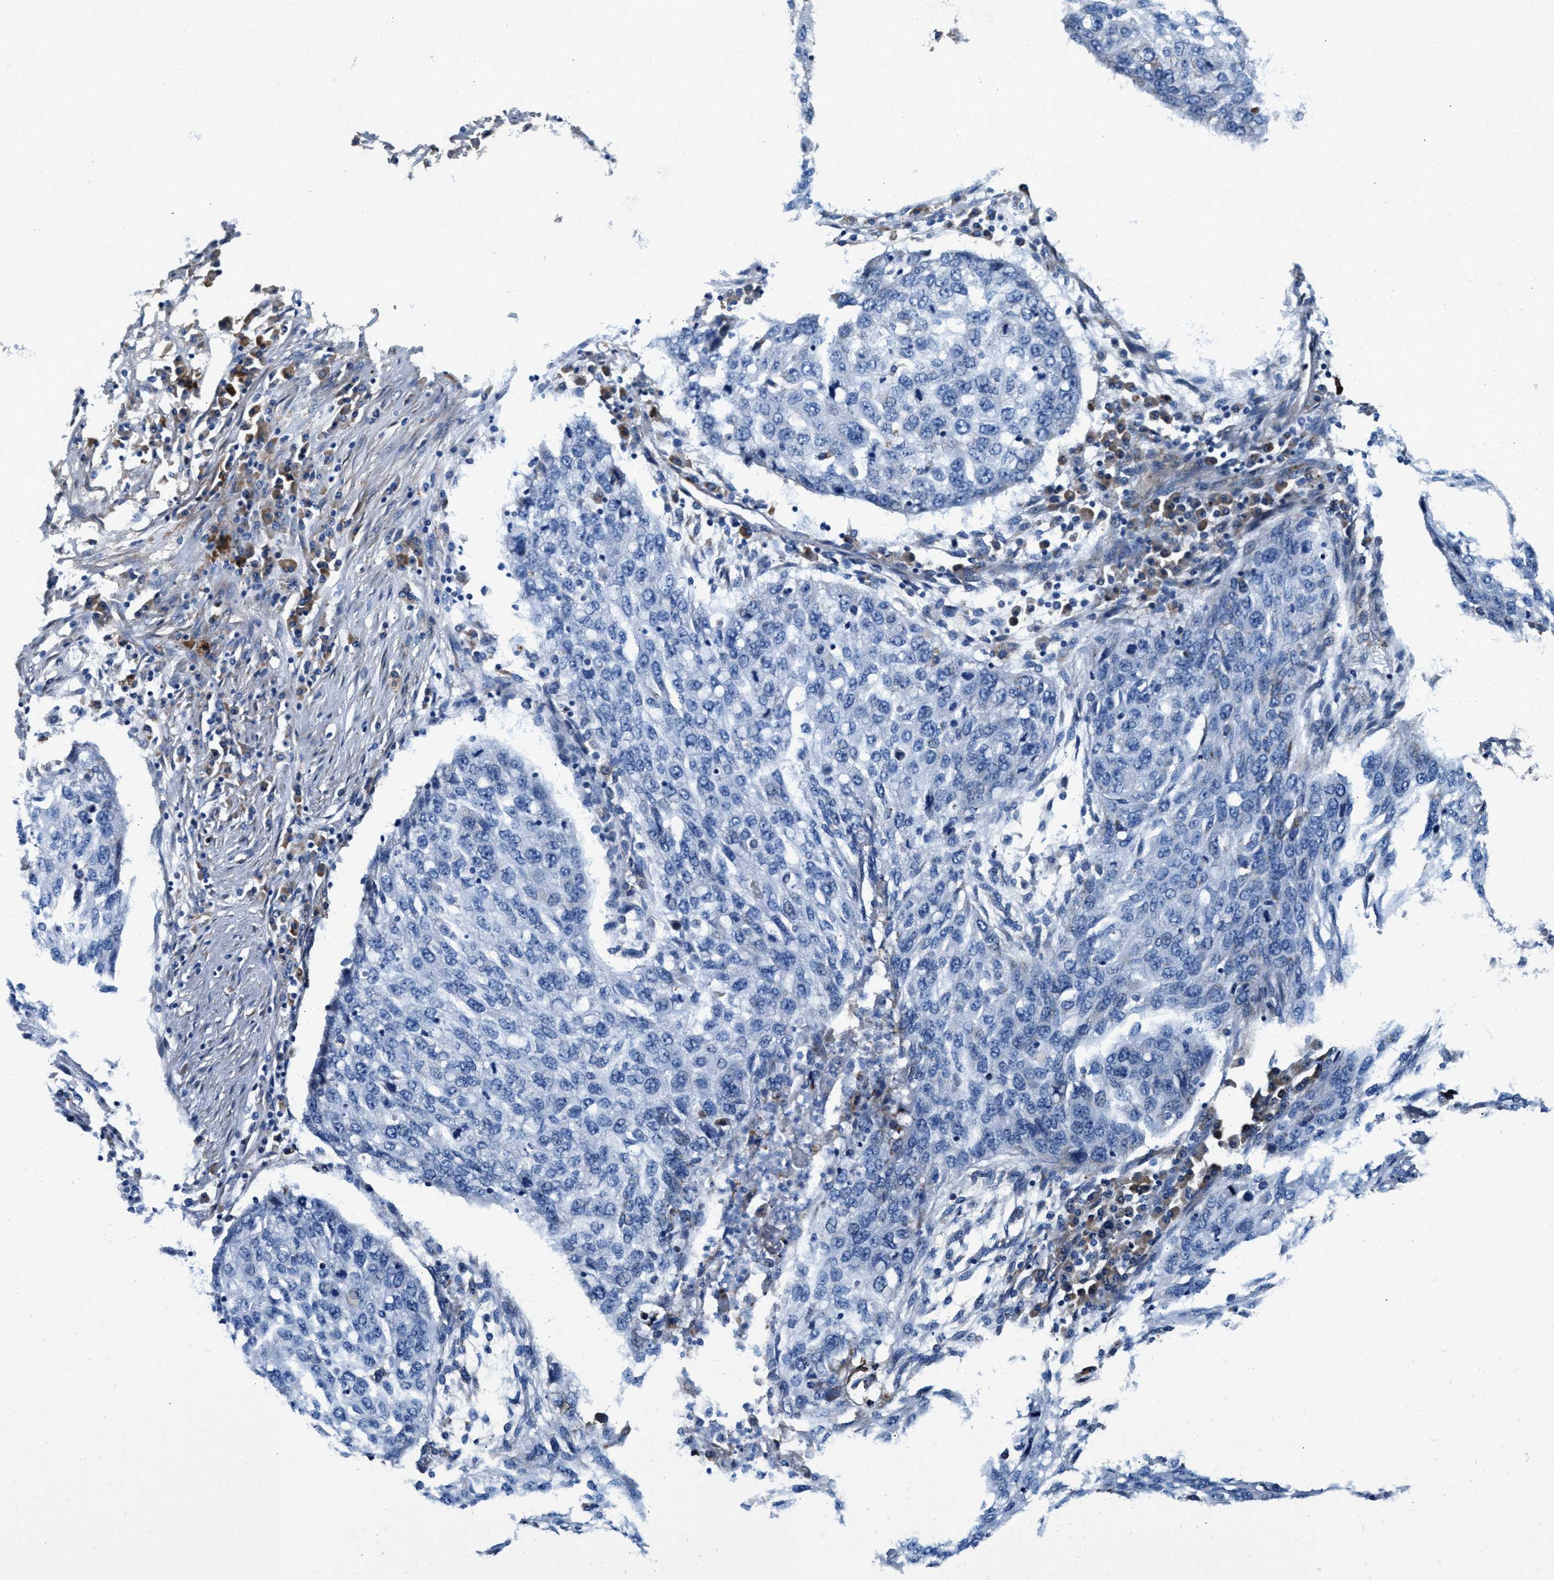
{"staining": {"intensity": "negative", "quantity": "none", "location": "none"}, "tissue": "lung cancer", "cell_type": "Tumor cells", "image_type": "cancer", "snomed": [{"axis": "morphology", "description": "Squamous cell carcinoma, NOS"}, {"axis": "topography", "description": "Lung"}], "caption": "The photomicrograph displays no staining of tumor cells in squamous cell carcinoma (lung).", "gene": "SLFN11", "patient": {"sex": "female", "age": 63}}